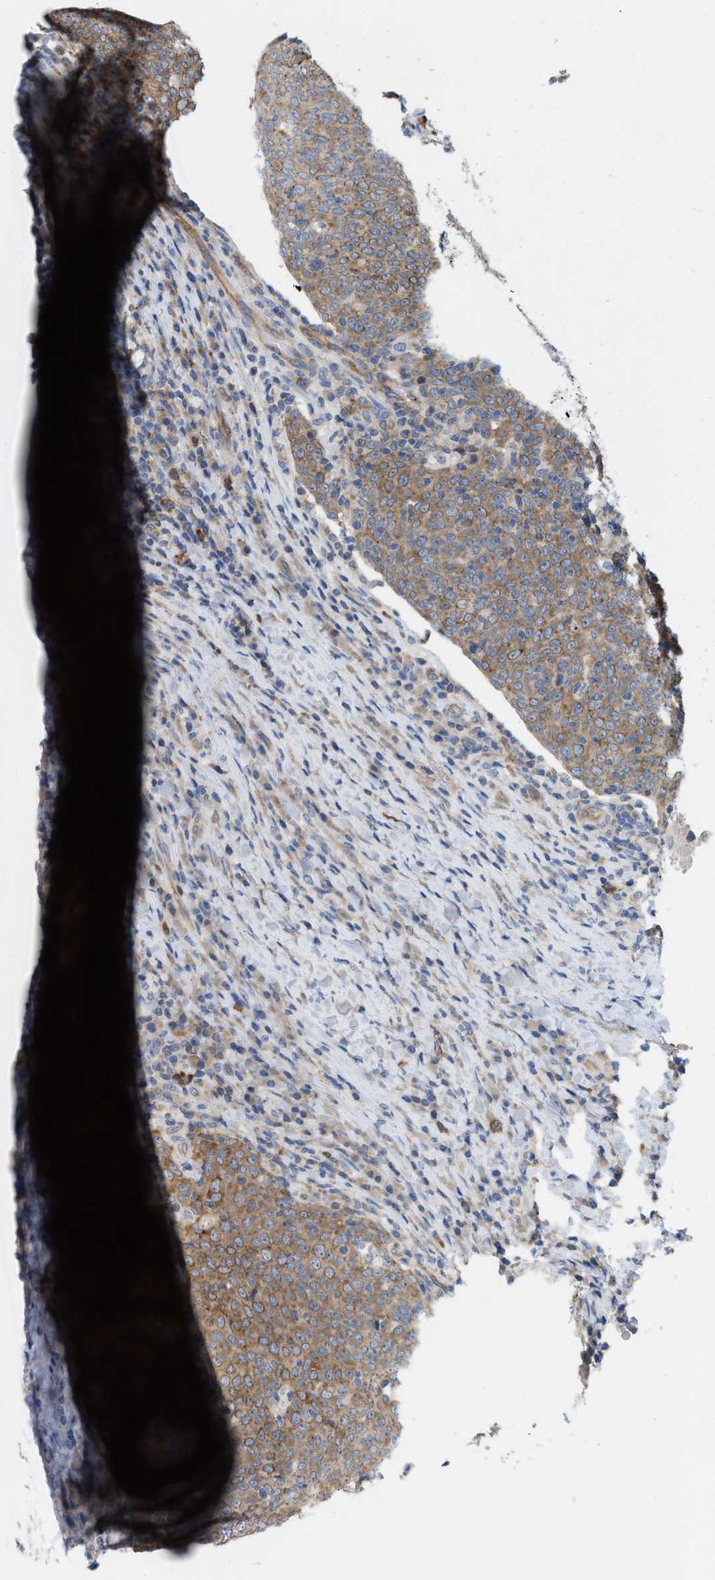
{"staining": {"intensity": "moderate", "quantity": ">75%", "location": "cytoplasmic/membranous"}, "tissue": "head and neck cancer", "cell_type": "Tumor cells", "image_type": "cancer", "snomed": [{"axis": "morphology", "description": "Squamous cell carcinoma, NOS"}, {"axis": "morphology", "description": "Squamous cell carcinoma, metastatic, NOS"}, {"axis": "topography", "description": "Lymph node"}, {"axis": "topography", "description": "Head-Neck"}], "caption": "Immunohistochemical staining of head and neck cancer exhibits moderate cytoplasmic/membranous protein expression in approximately >75% of tumor cells.", "gene": "UBAP2", "patient": {"sex": "male", "age": 62}}